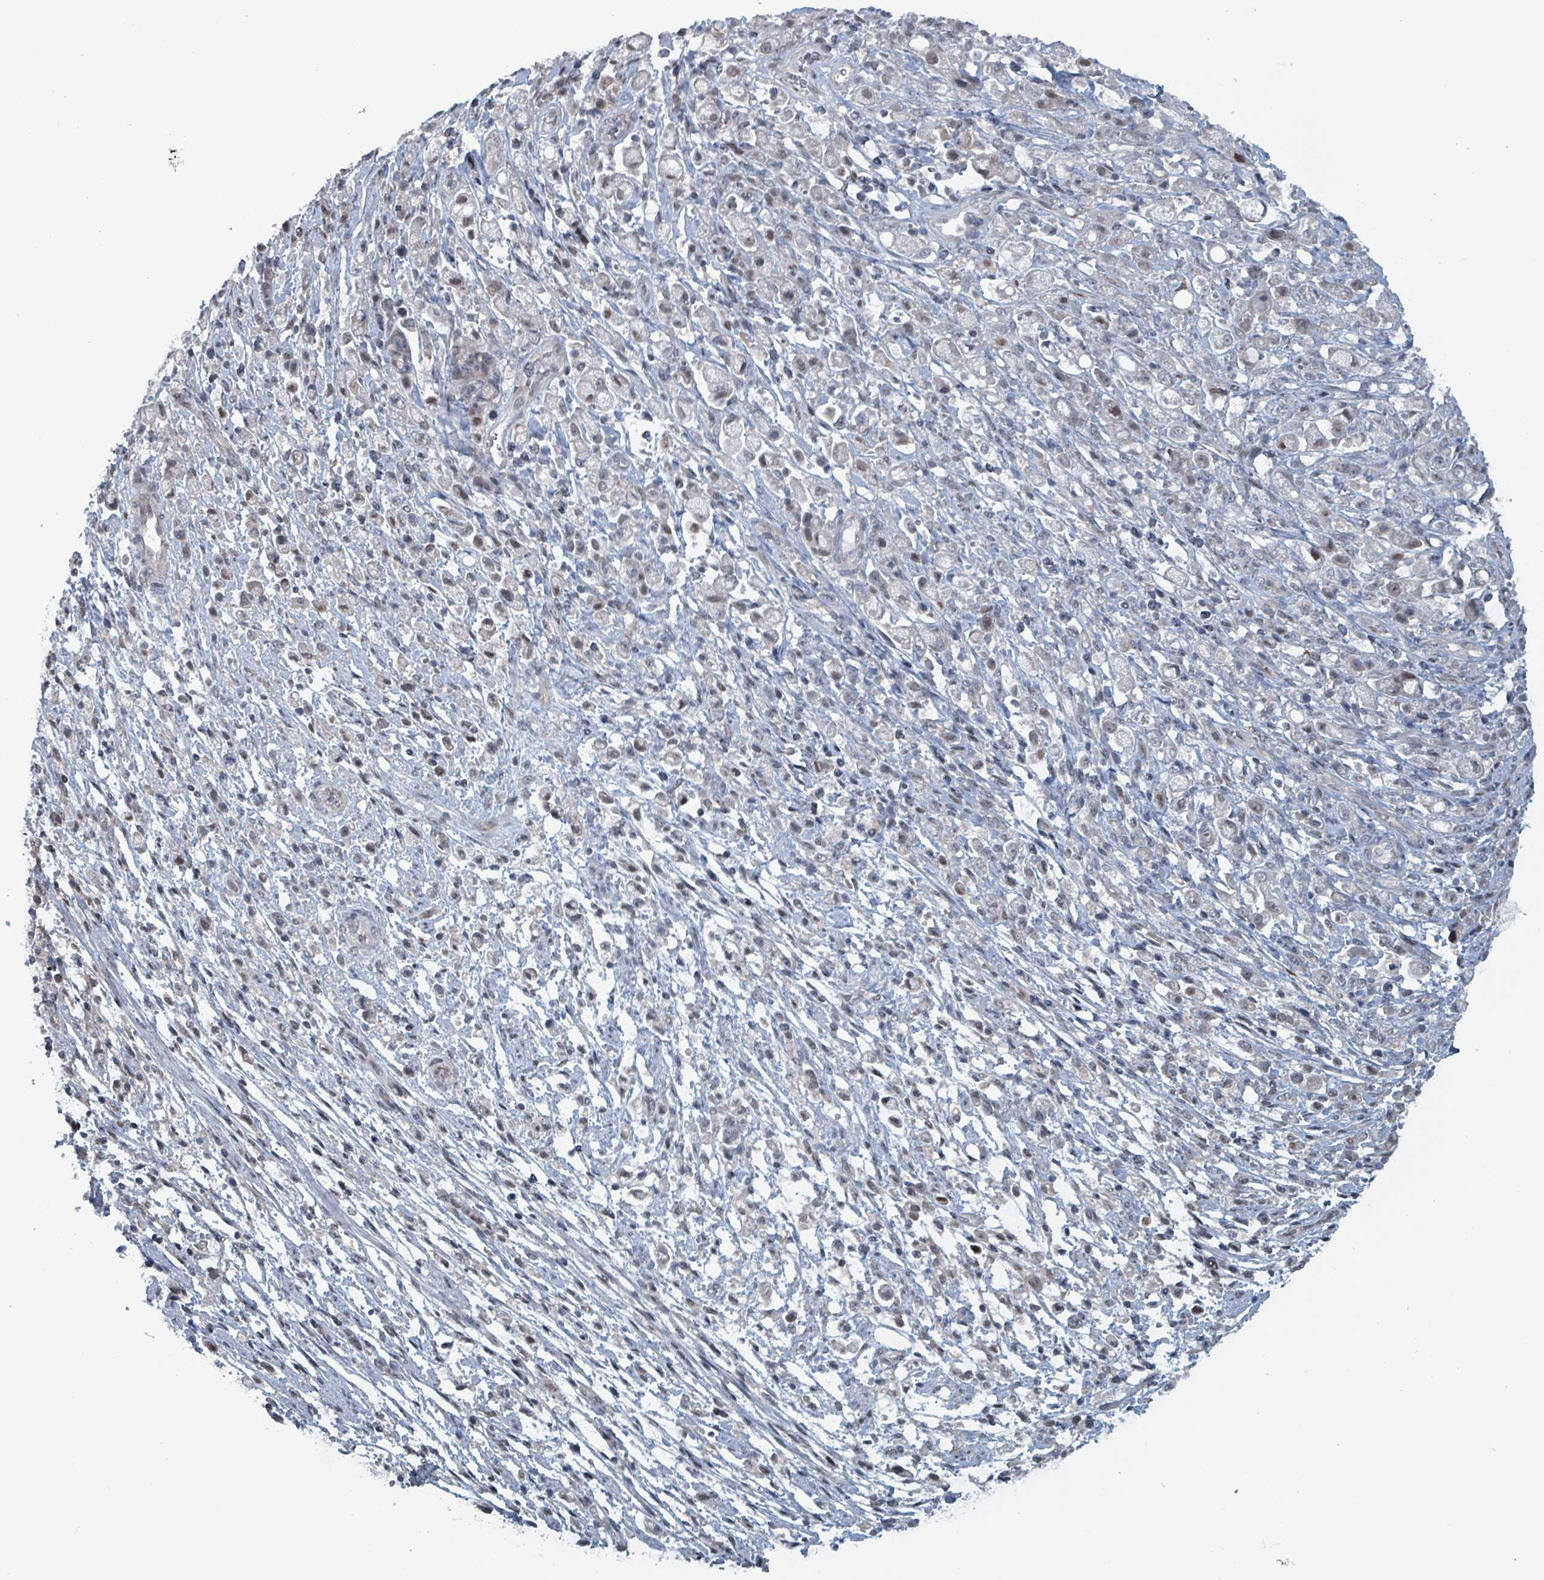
{"staining": {"intensity": "weak", "quantity": "<25%", "location": "nuclear"}, "tissue": "stomach cancer", "cell_type": "Tumor cells", "image_type": "cancer", "snomed": [{"axis": "morphology", "description": "Adenocarcinoma, NOS"}, {"axis": "topography", "description": "Stomach"}], "caption": "Tumor cells are negative for protein expression in human stomach adenocarcinoma.", "gene": "BIVM", "patient": {"sex": "female", "age": 60}}